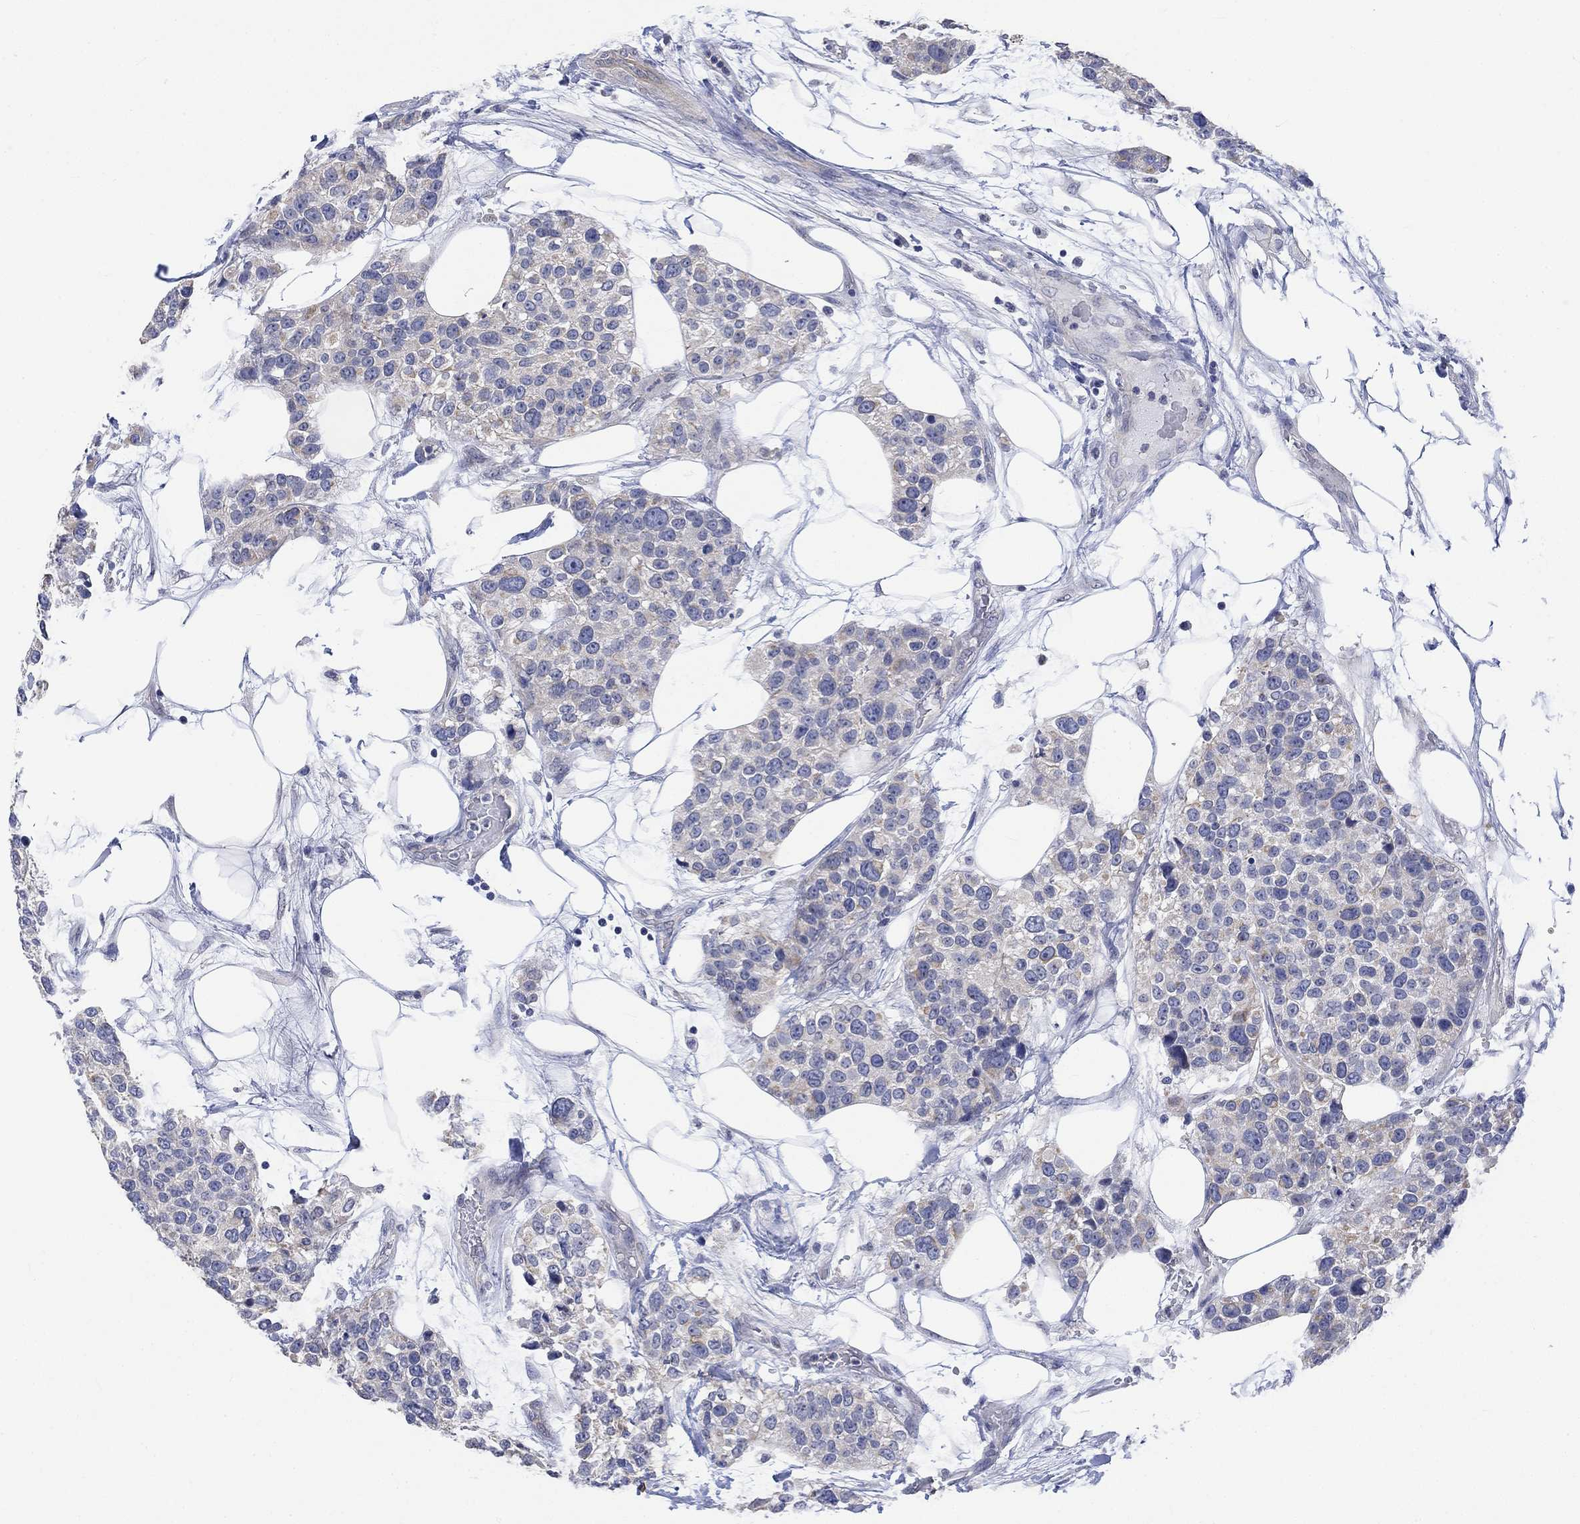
{"staining": {"intensity": "weak", "quantity": "<25%", "location": "cytoplasmic/membranous"}, "tissue": "urothelial cancer", "cell_type": "Tumor cells", "image_type": "cancer", "snomed": [{"axis": "morphology", "description": "Urothelial carcinoma, High grade"}, {"axis": "topography", "description": "Urinary bladder"}], "caption": "Immunohistochemical staining of human urothelial cancer displays no significant expression in tumor cells.", "gene": "AGRP", "patient": {"sex": "male", "age": 77}}